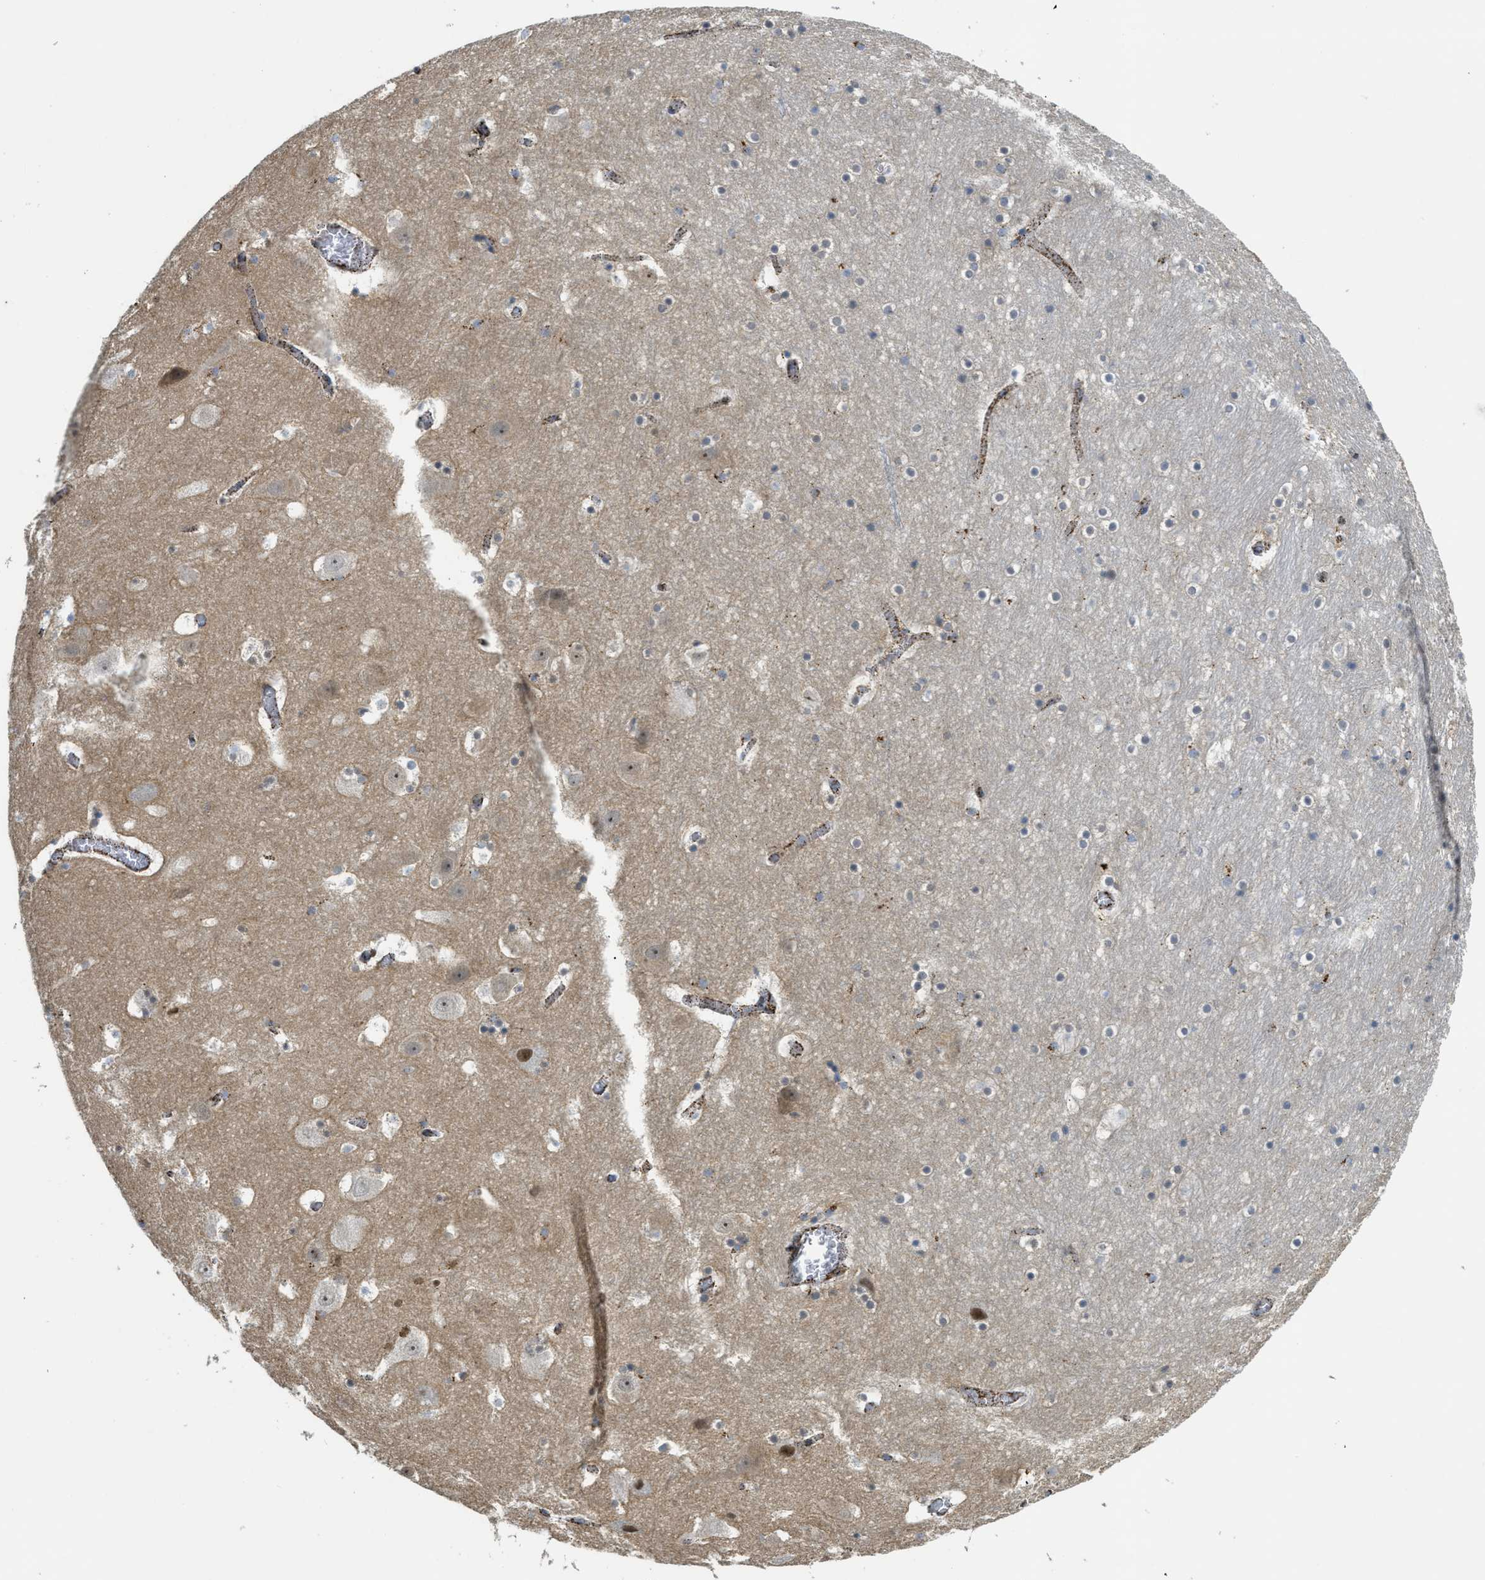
{"staining": {"intensity": "negative", "quantity": "none", "location": "none"}, "tissue": "hippocampus", "cell_type": "Glial cells", "image_type": "normal", "snomed": [{"axis": "morphology", "description": "Normal tissue, NOS"}, {"axis": "topography", "description": "Hippocampus"}], "caption": "Immunohistochemical staining of unremarkable hippocampus shows no significant staining in glial cells. Nuclei are stained in blue.", "gene": "SQOR", "patient": {"sex": "male", "age": 45}}